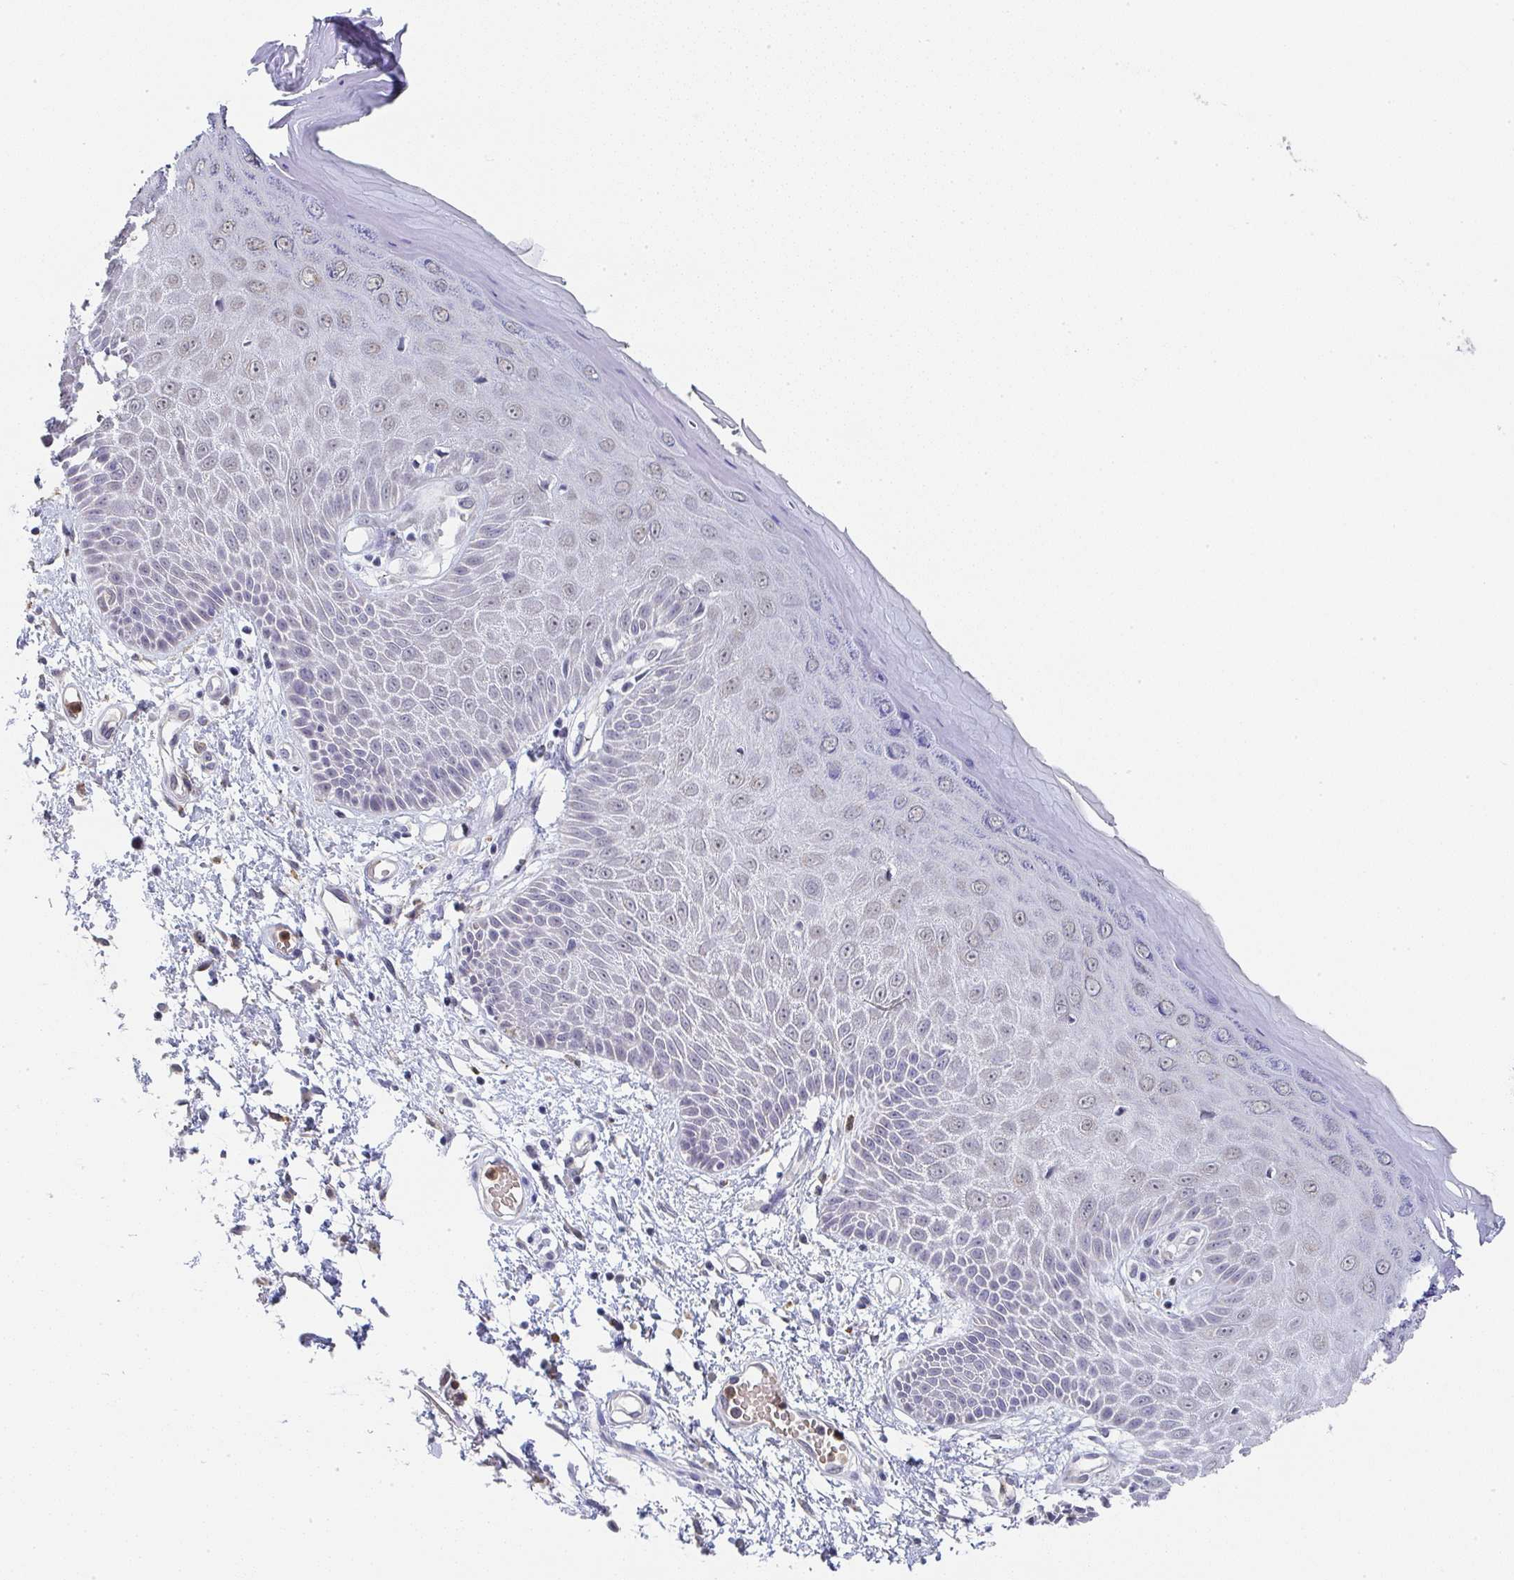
{"staining": {"intensity": "weak", "quantity": "<25%", "location": "nuclear"}, "tissue": "skin", "cell_type": "Epidermal cells", "image_type": "normal", "snomed": [{"axis": "morphology", "description": "Normal tissue, NOS"}, {"axis": "topography", "description": "Anal"}, {"axis": "topography", "description": "Peripheral nerve tissue"}], "caption": "An image of human skin is negative for staining in epidermal cells. (Stains: DAB (3,3'-diaminobenzidine) immunohistochemistry with hematoxylin counter stain, Microscopy: brightfield microscopy at high magnification).", "gene": "NCF1", "patient": {"sex": "male", "age": 78}}